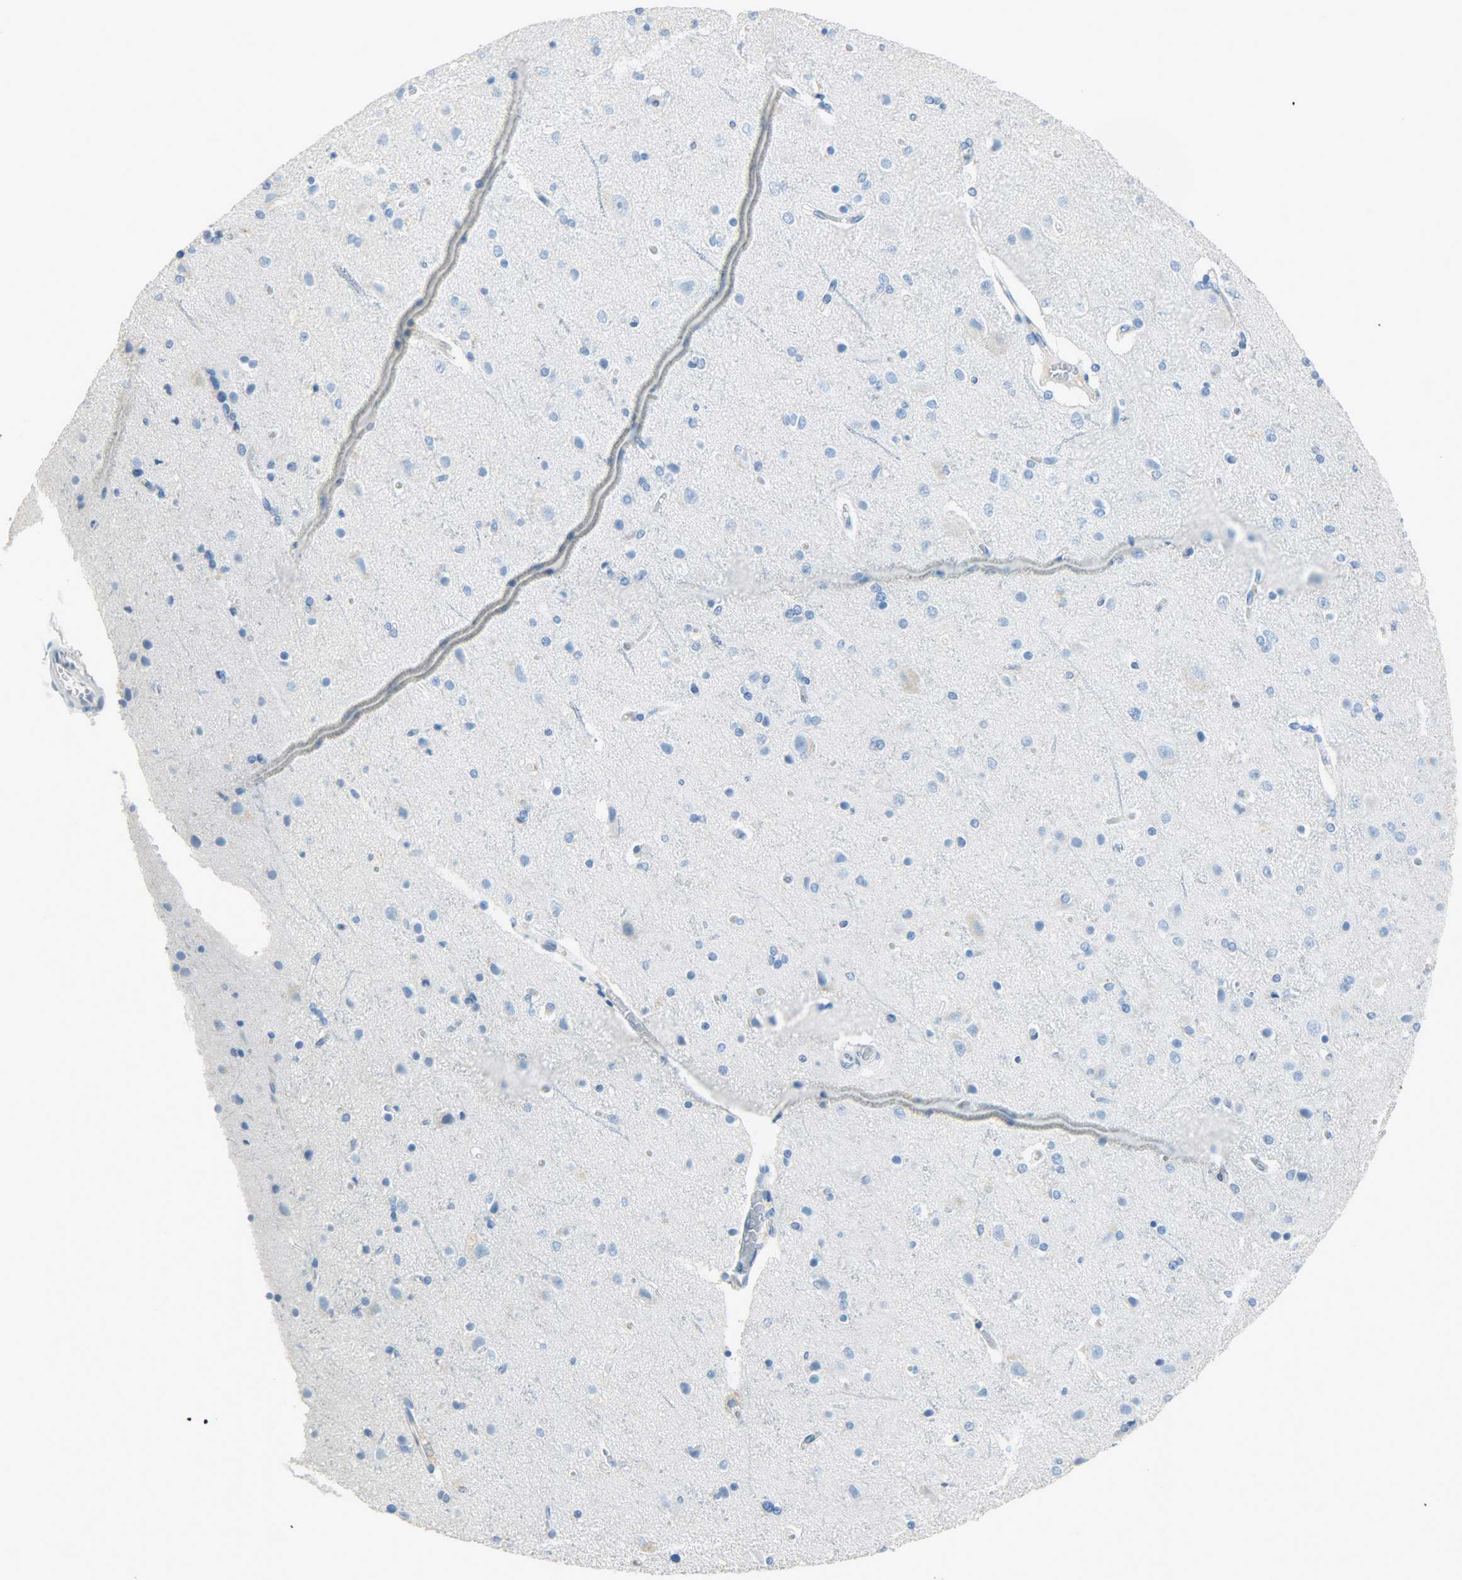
{"staining": {"intensity": "negative", "quantity": "none", "location": "none"}, "tissue": "cerebral cortex", "cell_type": "Endothelial cells", "image_type": "normal", "snomed": [{"axis": "morphology", "description": "Normal tissue, NOS"}, {"axis": "topography", "description": "Cerebral cortex"}], "caption": "Cerebral cortex was stained to show a protein in brown. There is no significant expression in endothelial cells. The staining is performed using DAB (3,3'-diaminobenzidine) brown chromogen with nuclei counter-stained in using hematoxylin.", "gene": "PROM1", "patient": {"sex": "female", "age": 54}}